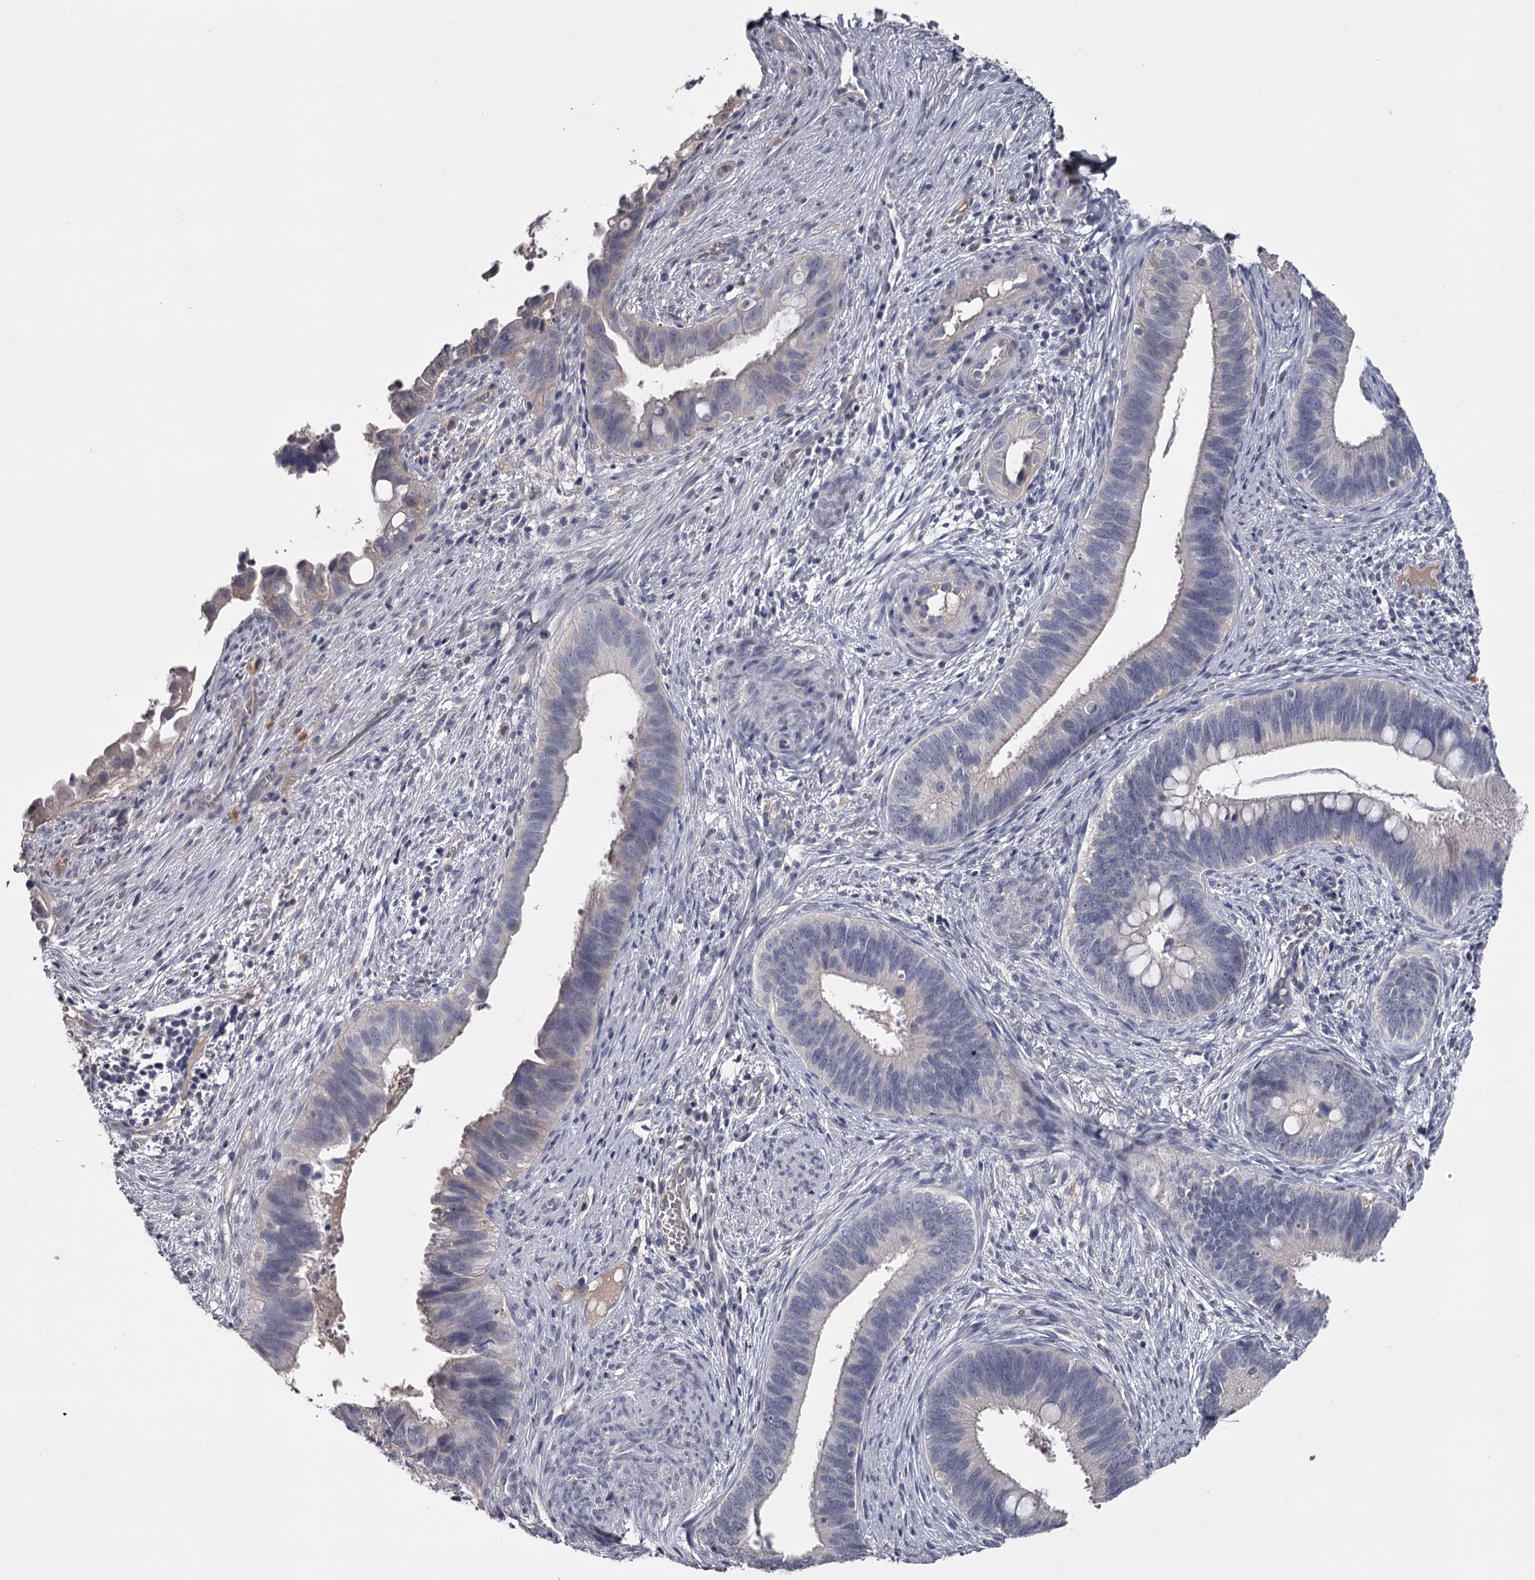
{"staining": {"intensity": "negative", "quantity": "none", "location": "none"}, "tissue": "cervical cancer", "cell_type": "Tumor cells", "image_type": "cancer", "snomed": [{"axis": "morphology", "description": "Adenocarcinoma, NOS"}, {"axis": "topography", "description": "Cervix"}], "caption": "The immunohistochemistry histopathology image has no significant staining in tumor cells of cervical cancer tissue.", "gene": "FDXACB1", "patient": {"sex": "female", "age": 42}}